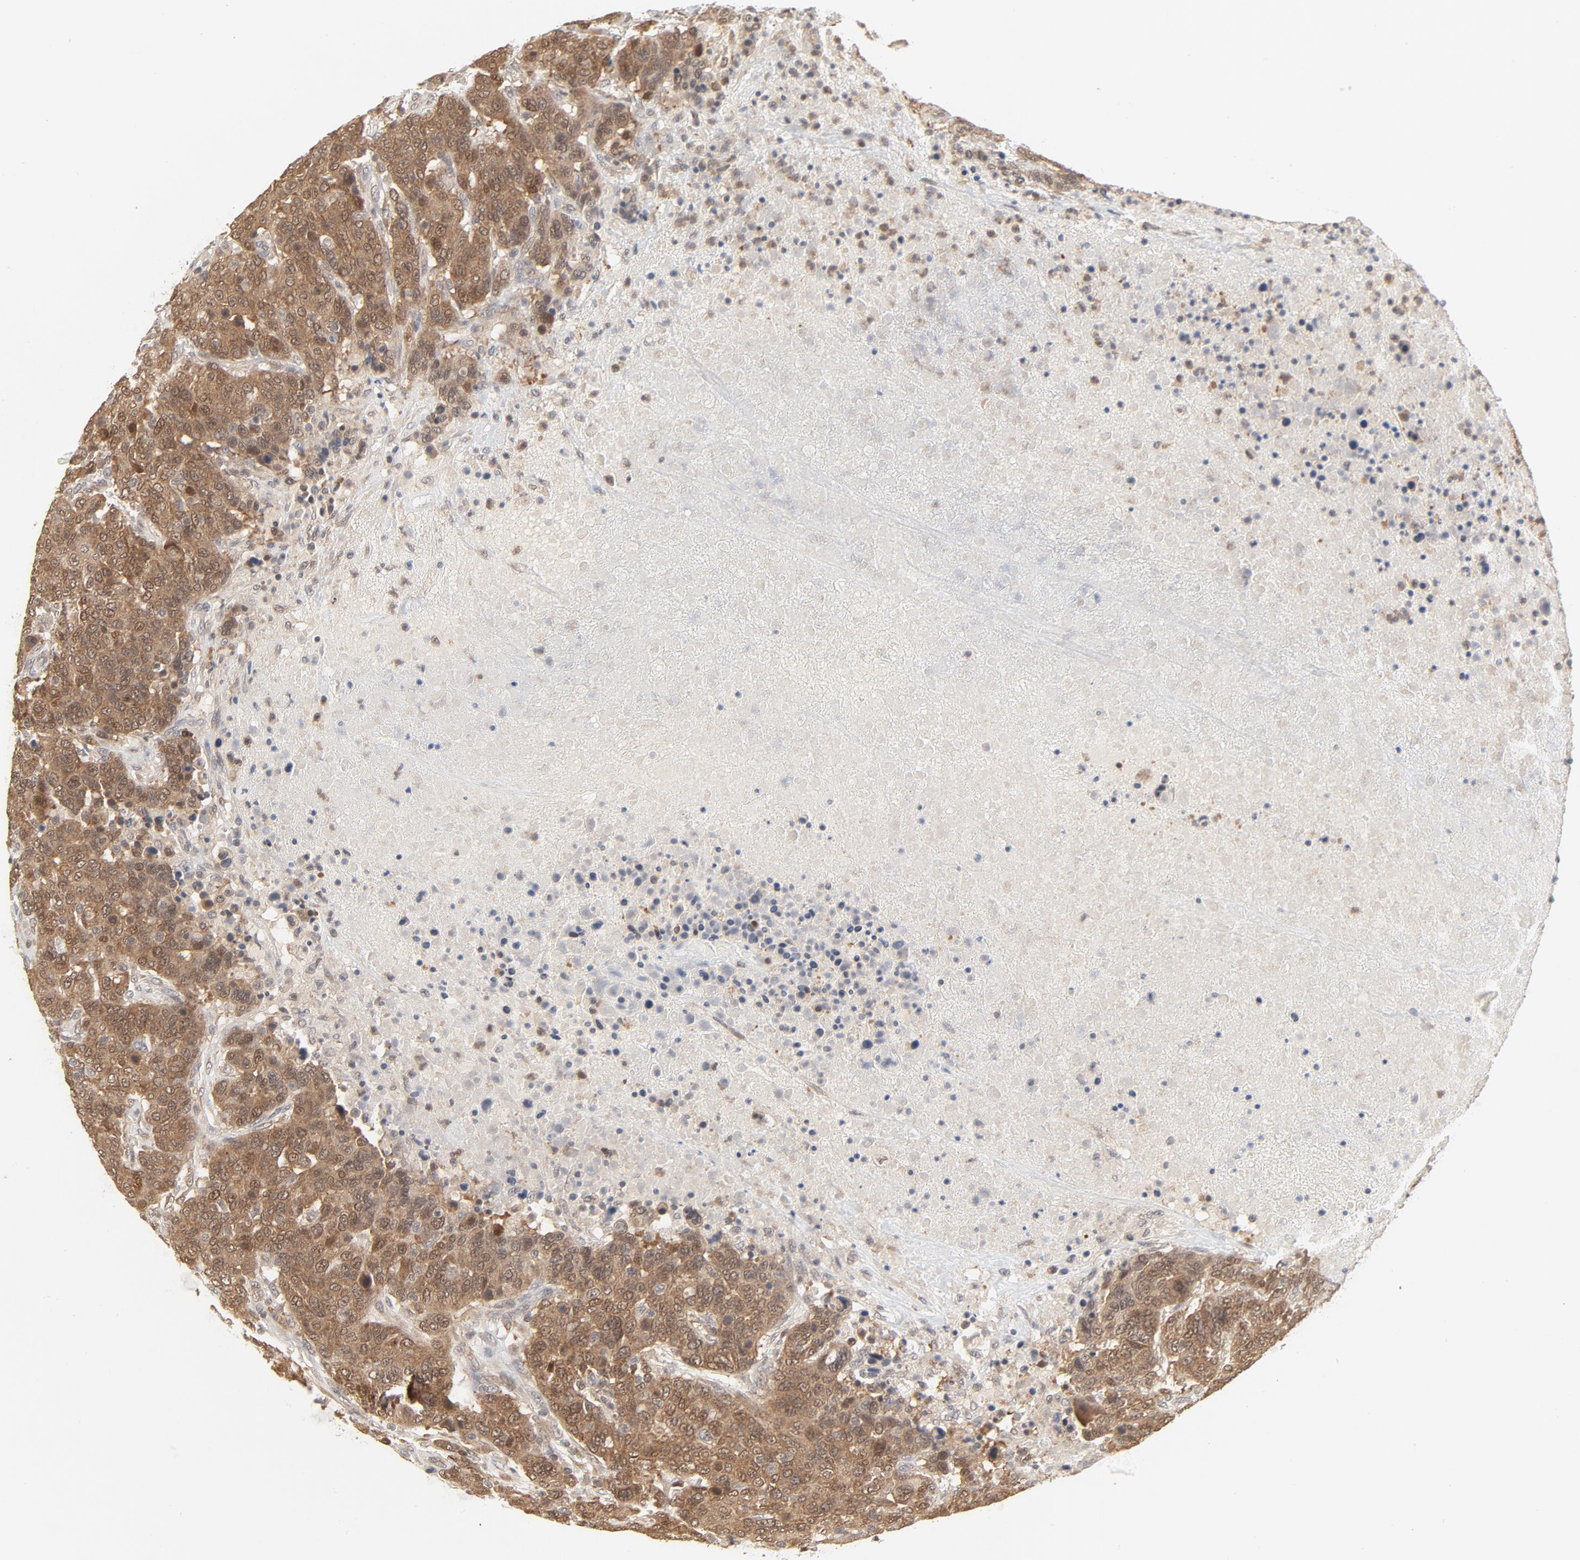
{"staining": {"intensity": "moderate", "quantity": "25%-75%", "location": "cytoplasmic/membranous,nuclear"}, "tissue": "breast cancer", "cell_type": "Tumor cells", "image_type": "cancer", "snomed": [{"axis": "morphology", "description": "Duct carcinoma"}, {"axis": "topography", "description": "Breast"}], "caption": "An immunohistochemistry micrograph of tumor tissue is shown. Protein staining in brown highlights moderate cytoplasmic/membranous and nuclear positivity in breast infiltrating ductal carcinoma within tumor cells. (DAB = brown stain, brightfield microscopy at high magnification).", "gene": "NEDD8", "patient": {"sex": "female", "age": 37}}